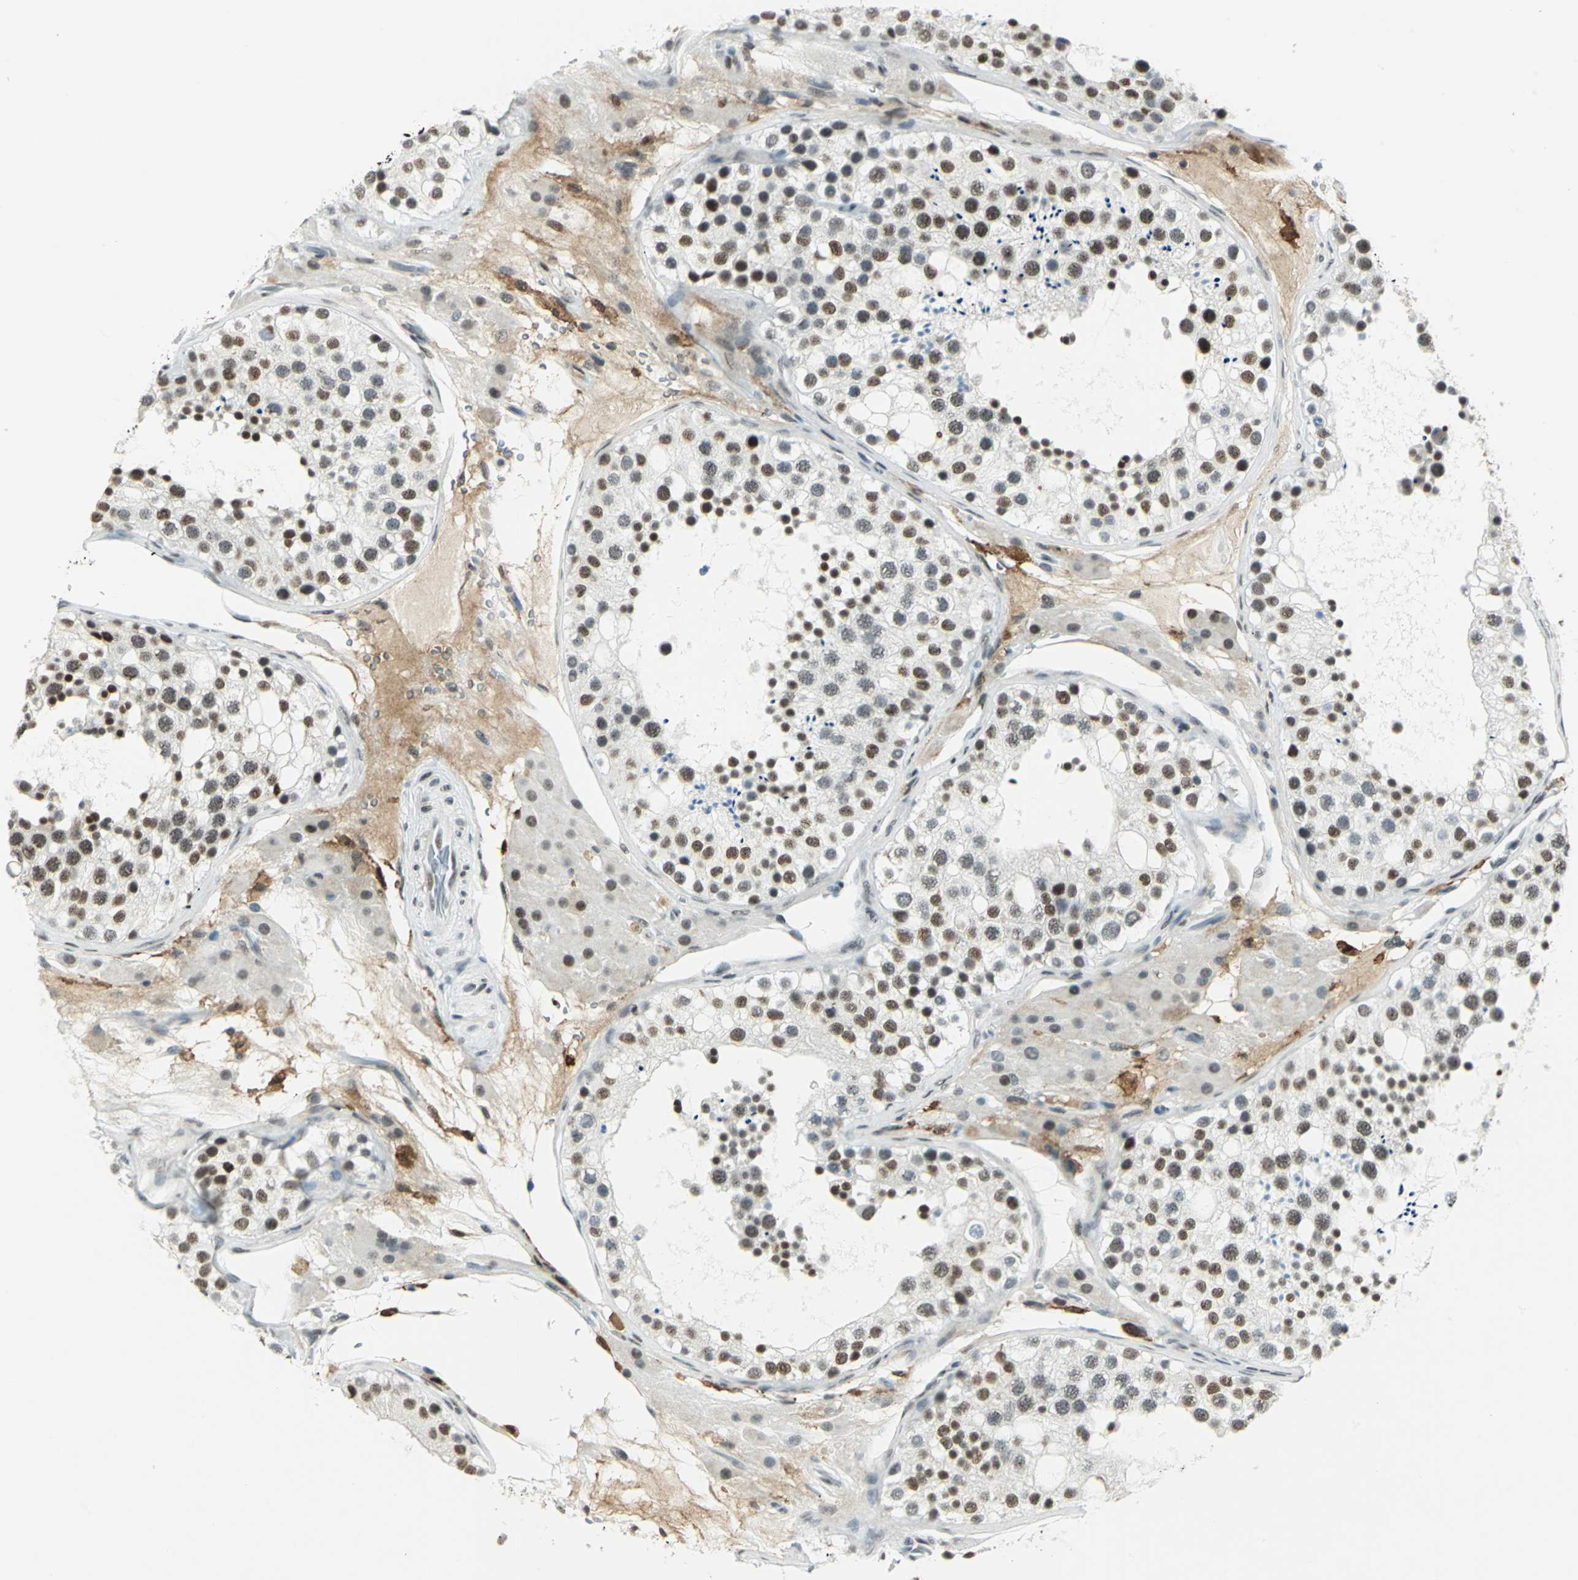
{"staining": {"intensity": "strong", "quantity": "25%-75%", "location": "nuclear"}, "tissue": "testis", "cell_type": "Cells in seminiferous ducts", "image_type": "normal", "snomed": [{"axis": "morphology", "description": "Normal tissue, NOS"}, {"axis": "topography", "description": "Testis"}], "caption": "Protein staining exhibits strong nuclear staining in about 25%-75% of cells in seminiferous ducts in benign testis. (Stains: DAB in brown, nuclei in blue, Microscopy: brightfield microscopy at high magnification).", "gene": "MTMR10", "patient": {"sex": "male", "age": 26}}